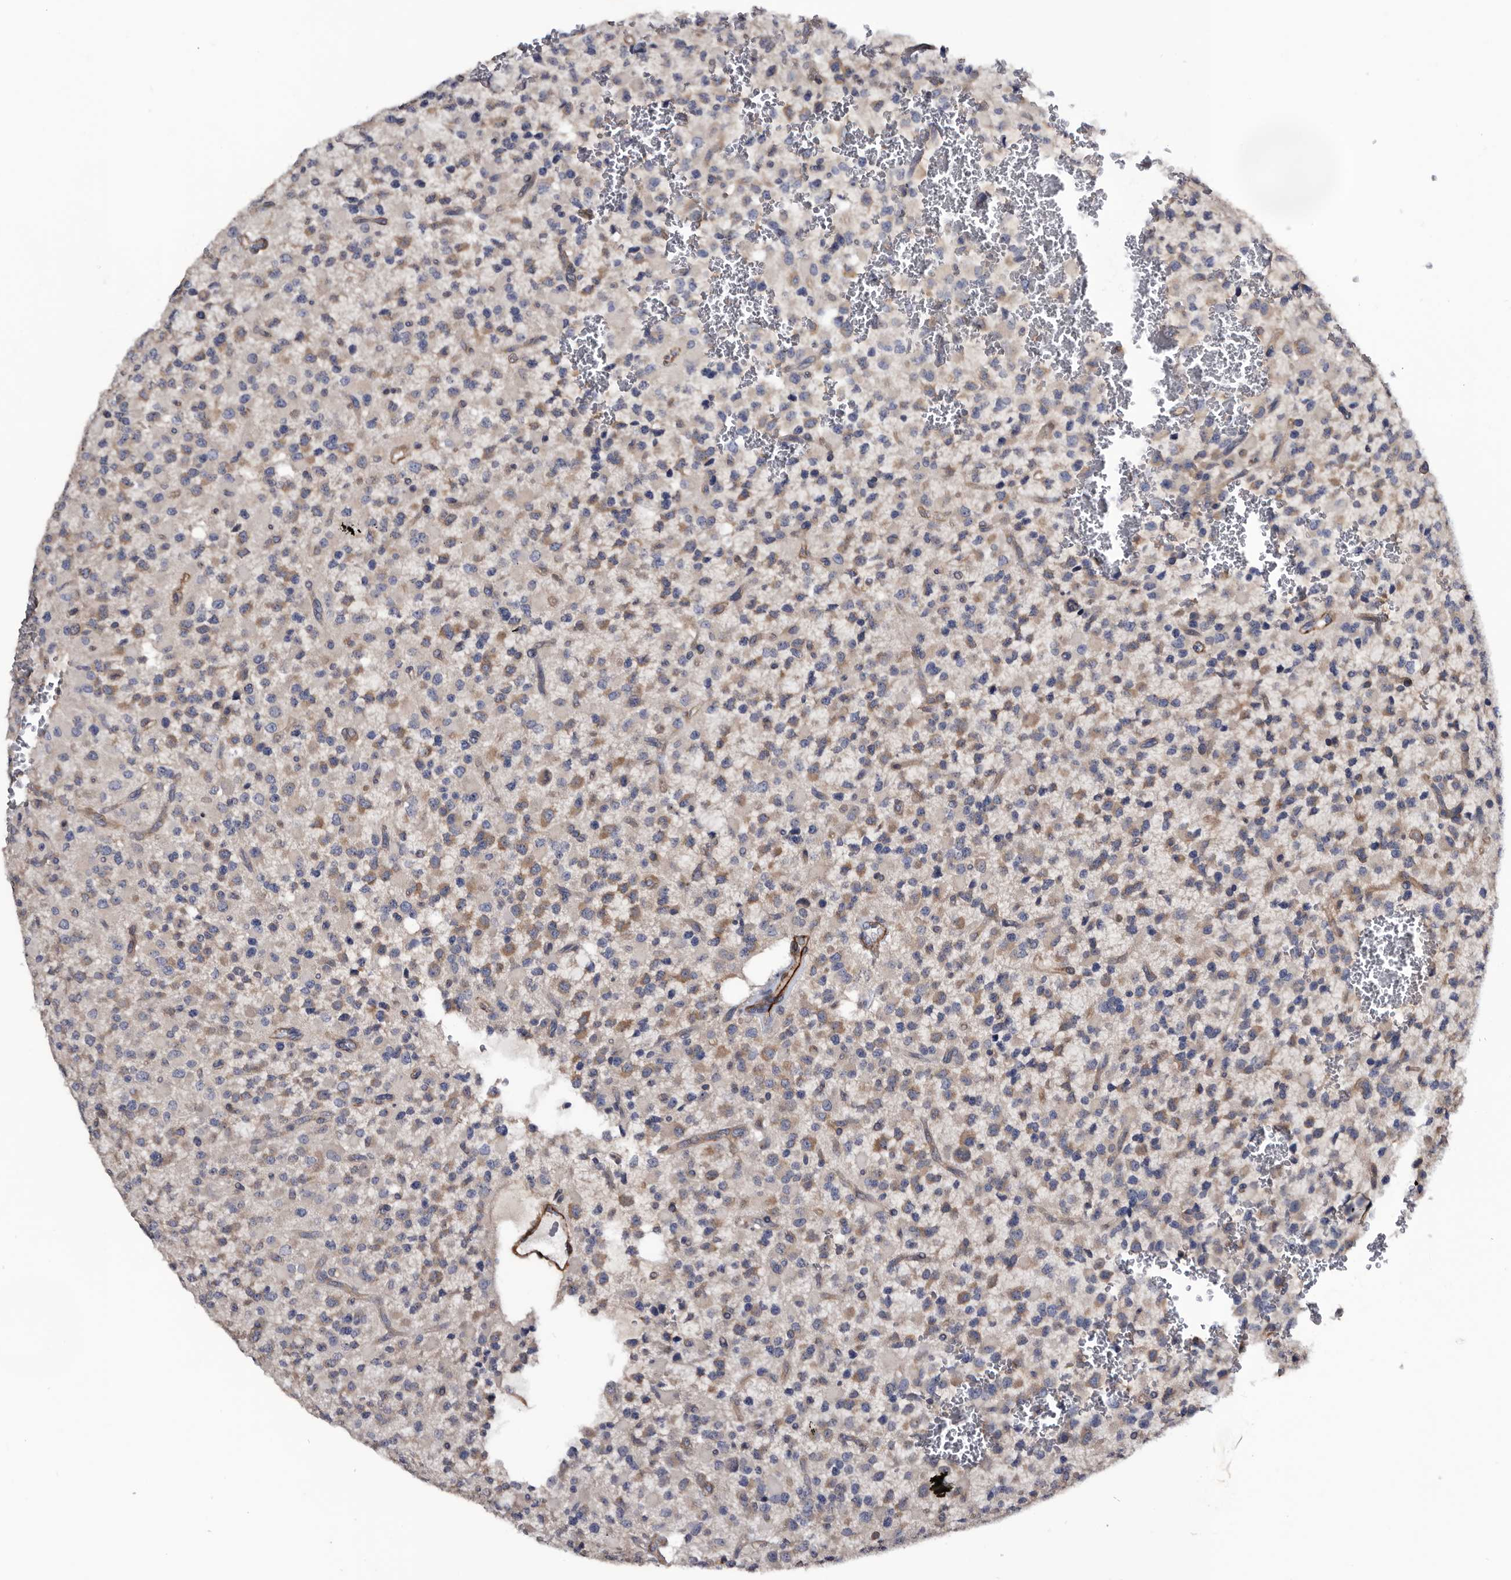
{"staining": {"intensity": "weak", "quantity": "<25%", "location": "cytoplasmic/membranous"}, "tissue": "glioma", "cell_type": "Tumor cells", "image_type": "cancer", "snomed": [{"axis": "morphology", "description": "Glioma, malignant, High grade"}, {"axis": "topography", "description": "Brain"}], "caption": "Immunohistochemical staining of human malignant high-grade glioma exhibits no significant expression in tumor cells.", "gene": "IARS1", "patient": {"sex": "male", "age": 34}}